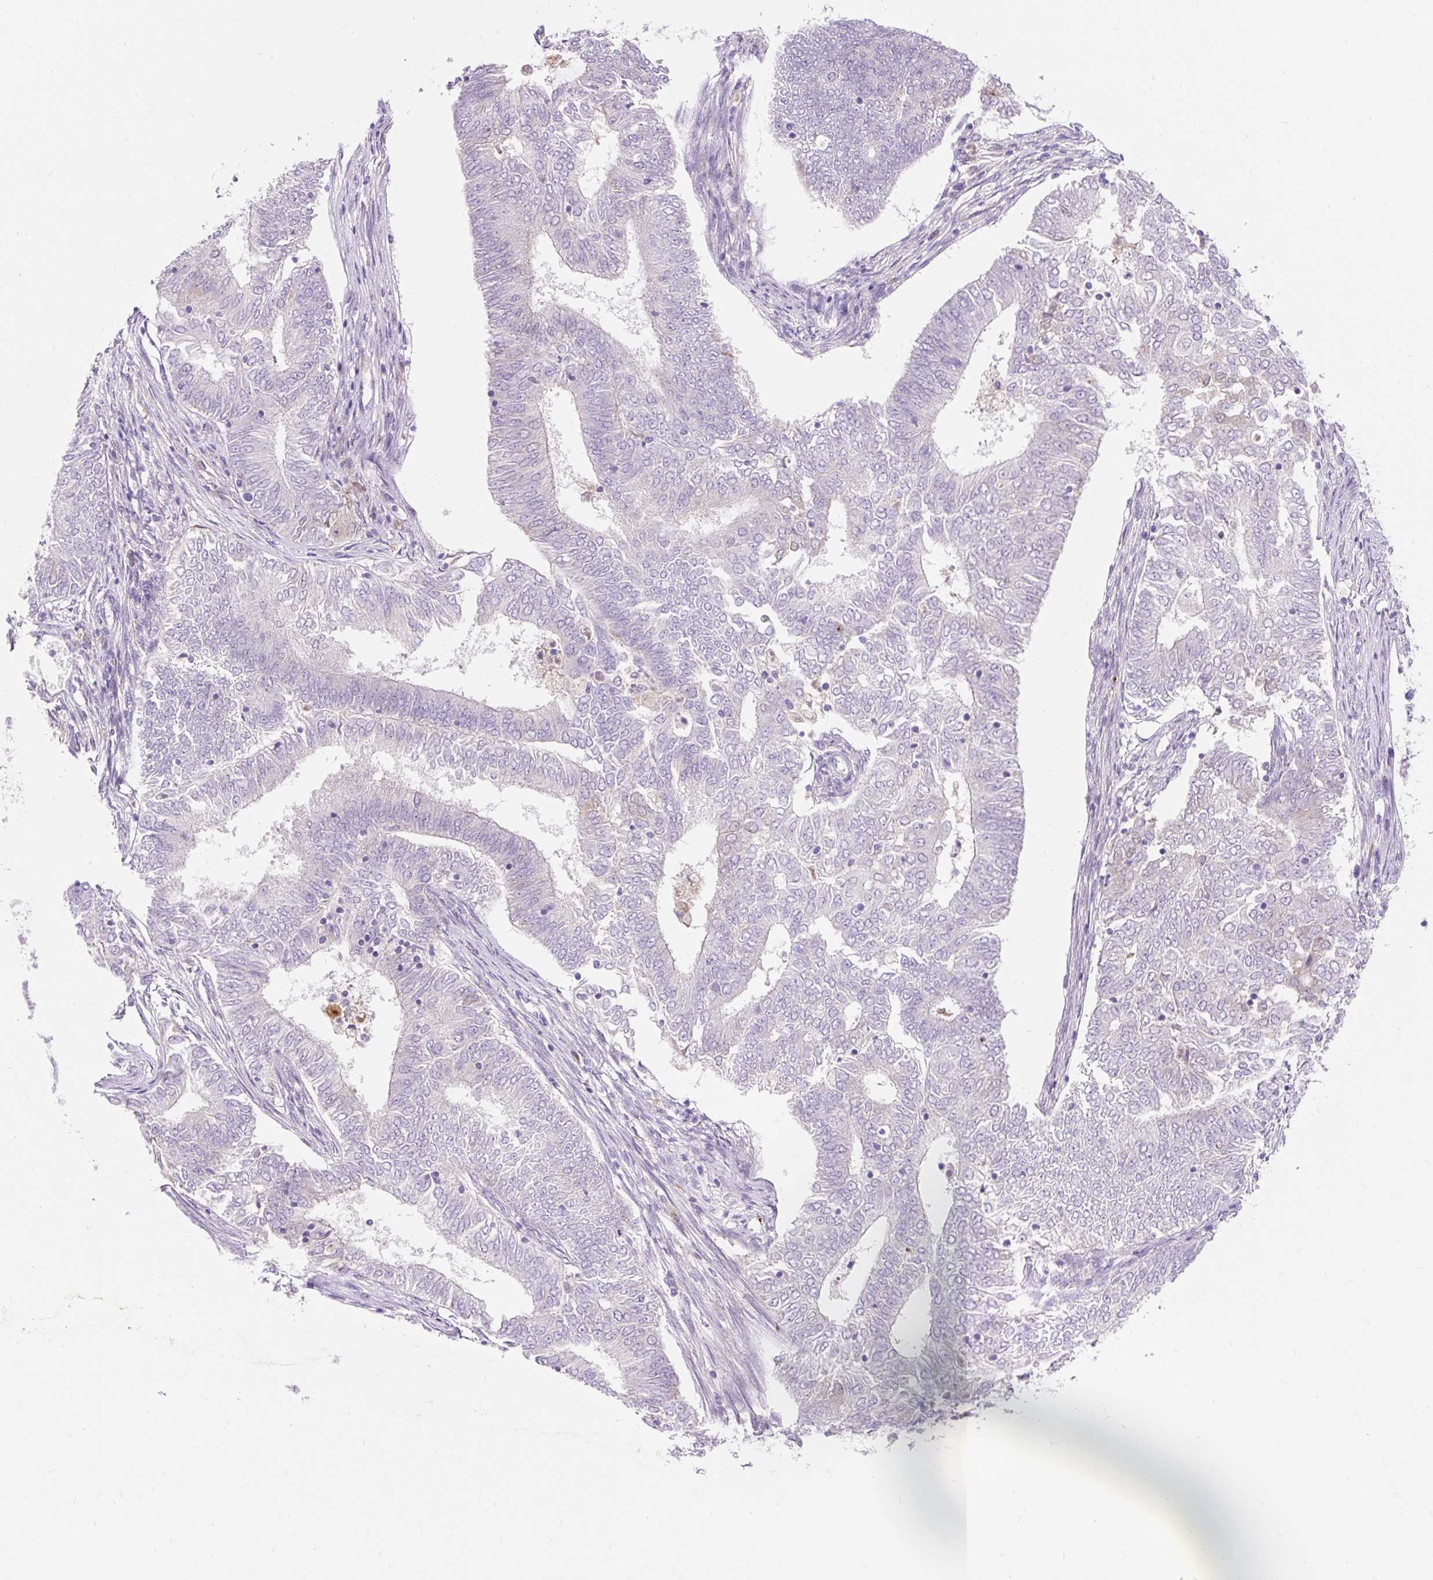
{"staining": {"intensity": "negative", "quantity": "none", "location": "none"}, "tissue": "endometrial cancer", "cell_type": "Tumor cells", "image_type": "cancer", "snomed": [{"axis": "morphology", "description": "Adenocarcinoma, NOS"}, {"axis": "topography", "description": "Endometrium"}], "caption": "This is an immunohistochemistry photomicrograph of endometrial cancer (adenocarcinoma). There is no positivity in tumor cells.", "gene": "TMEM150C", "patient": {"sex": "female", "age": 62}}